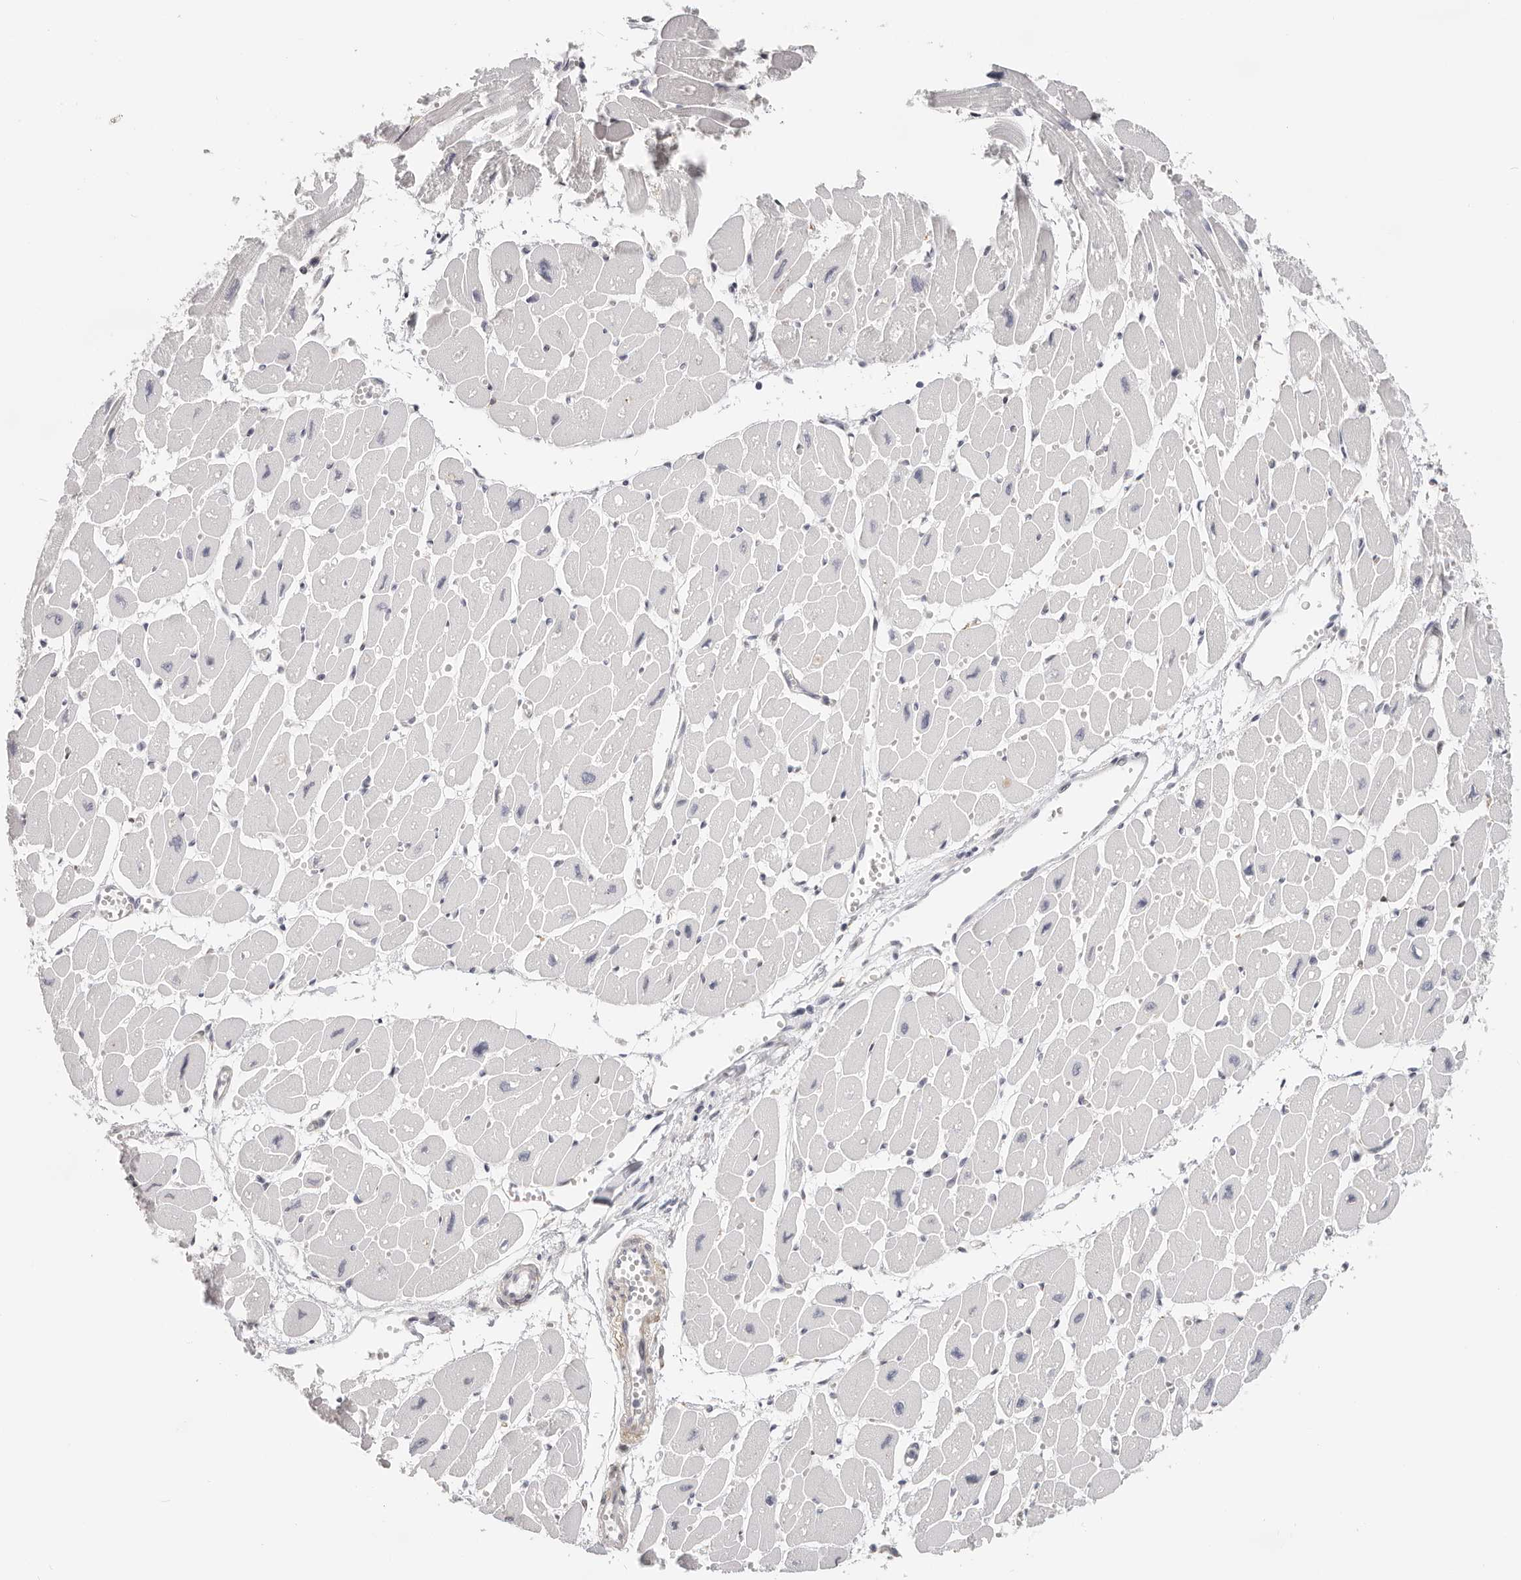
{"staining": {"intensity": "negative", "quantity": "none", "location": "none"}, "tissue": "heart muscle", "cell_type": "Cardiomyocytes", "image_type": "normal", "snomed": [{"axis": "morphology", "description": "Normal tissue, NOS"}, {"axis": "topography", "description": "Heart"}], "caption": "This is an immunohistochemistry (IHC) histopathology image of benign heart muscle. There is no staining in cardiomyocytes.", "gene": "IL32", "patient": {"sex": "female", "age": 54}}